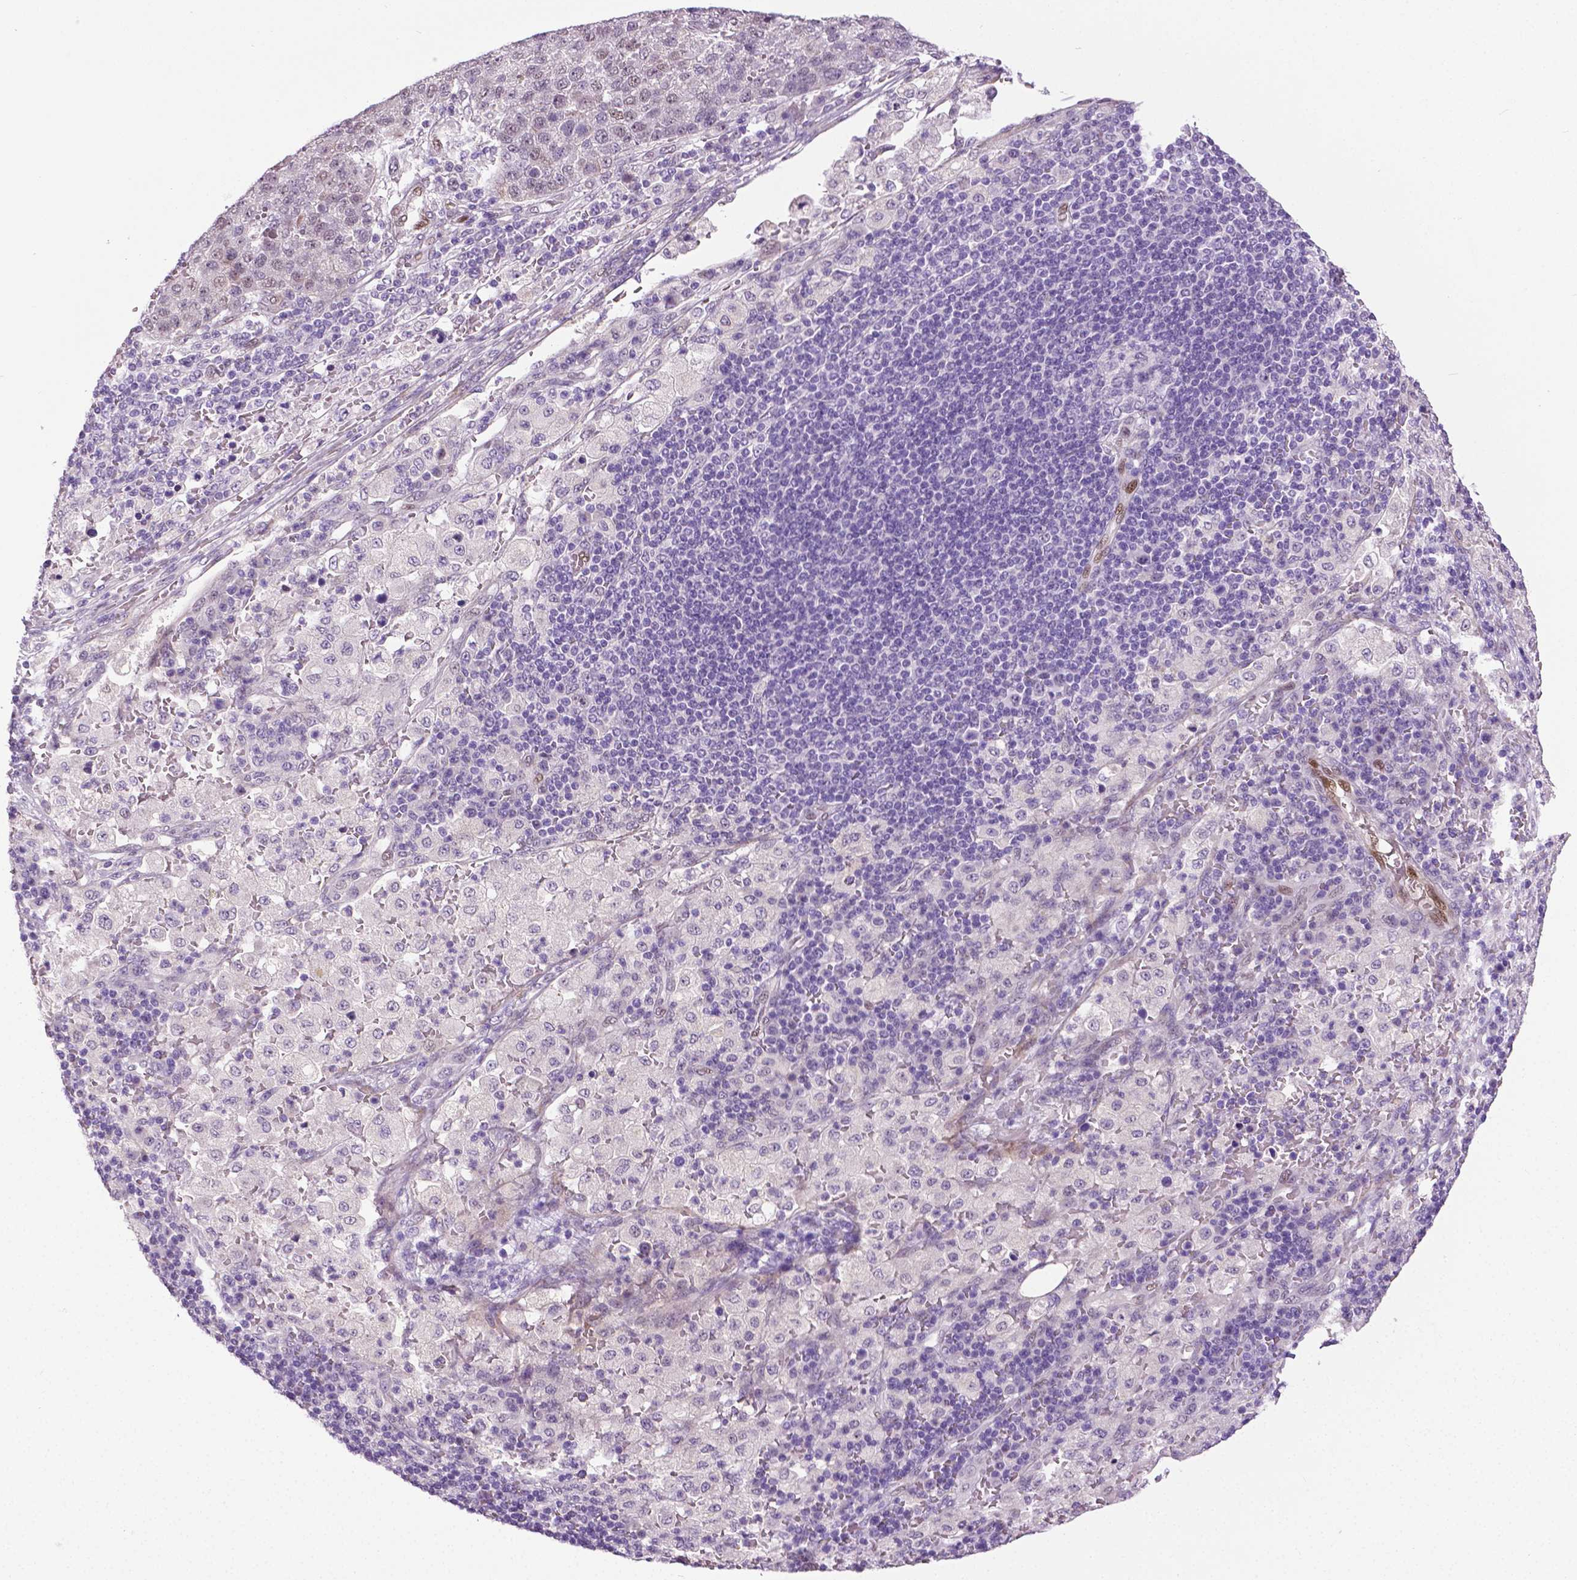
{"staining": {"intensity": "weak", "quantity": "<25%", "location": "nuclear"}, "tissue": "pancreatic cancer", "cell_type": "Tumor cells", "image_type": "cancer", "snomed": [{"axis": "morphology", "description": "Adenocarcinoma, NOS"}, {"axis": "topography", "description": "Pancreas"}], "caption": "This micrograph is of pancreatic adenocarcinoma stained with IHC to label a protein in brown with the nuclei are counter-stained blue. There is no expression in tumor cells.", "gene": "PTGER3", "patient": {"sex": "female", "age": 61}}